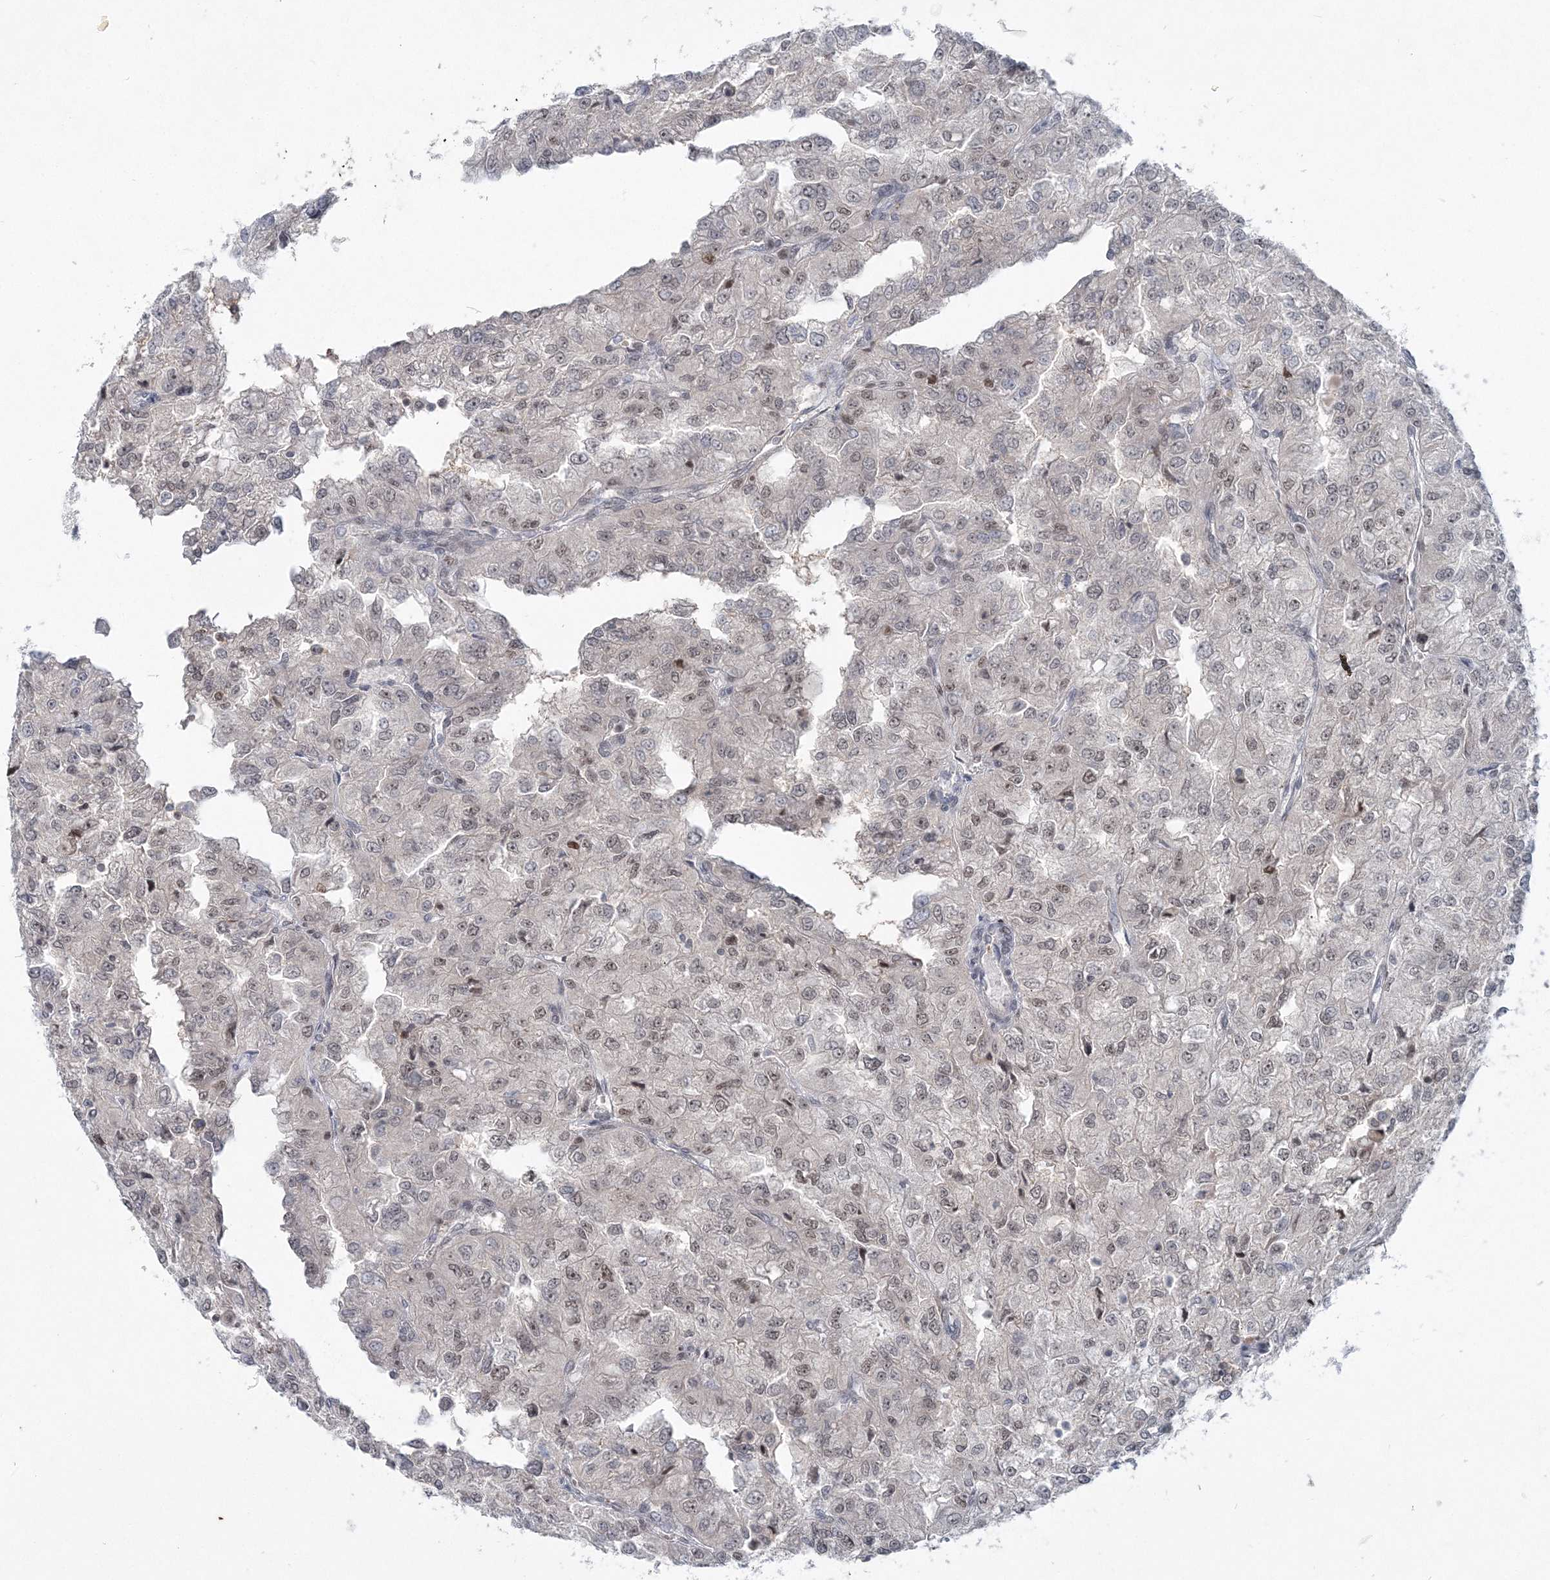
{"staining": {"intensity": "weak", "quantity": "25%-75%", "location": "nuclear"}, "tissue": "renal cancer", "cell_type": "Tumor cells", "image_type": "cancer", "snomed": [{"axis": "morphology", "description": "Adenocarcinoma, NOS"}, {"axis": "topography", "description": "Kidney"}], "caption": "Immunohistochemical staining of renal cancer demonstrates low levels of weak nuclear positivity in about 25%-75% of tumor cells.", "gene": "PDS5A", "patient": {"sex": "female", "age": 54}}